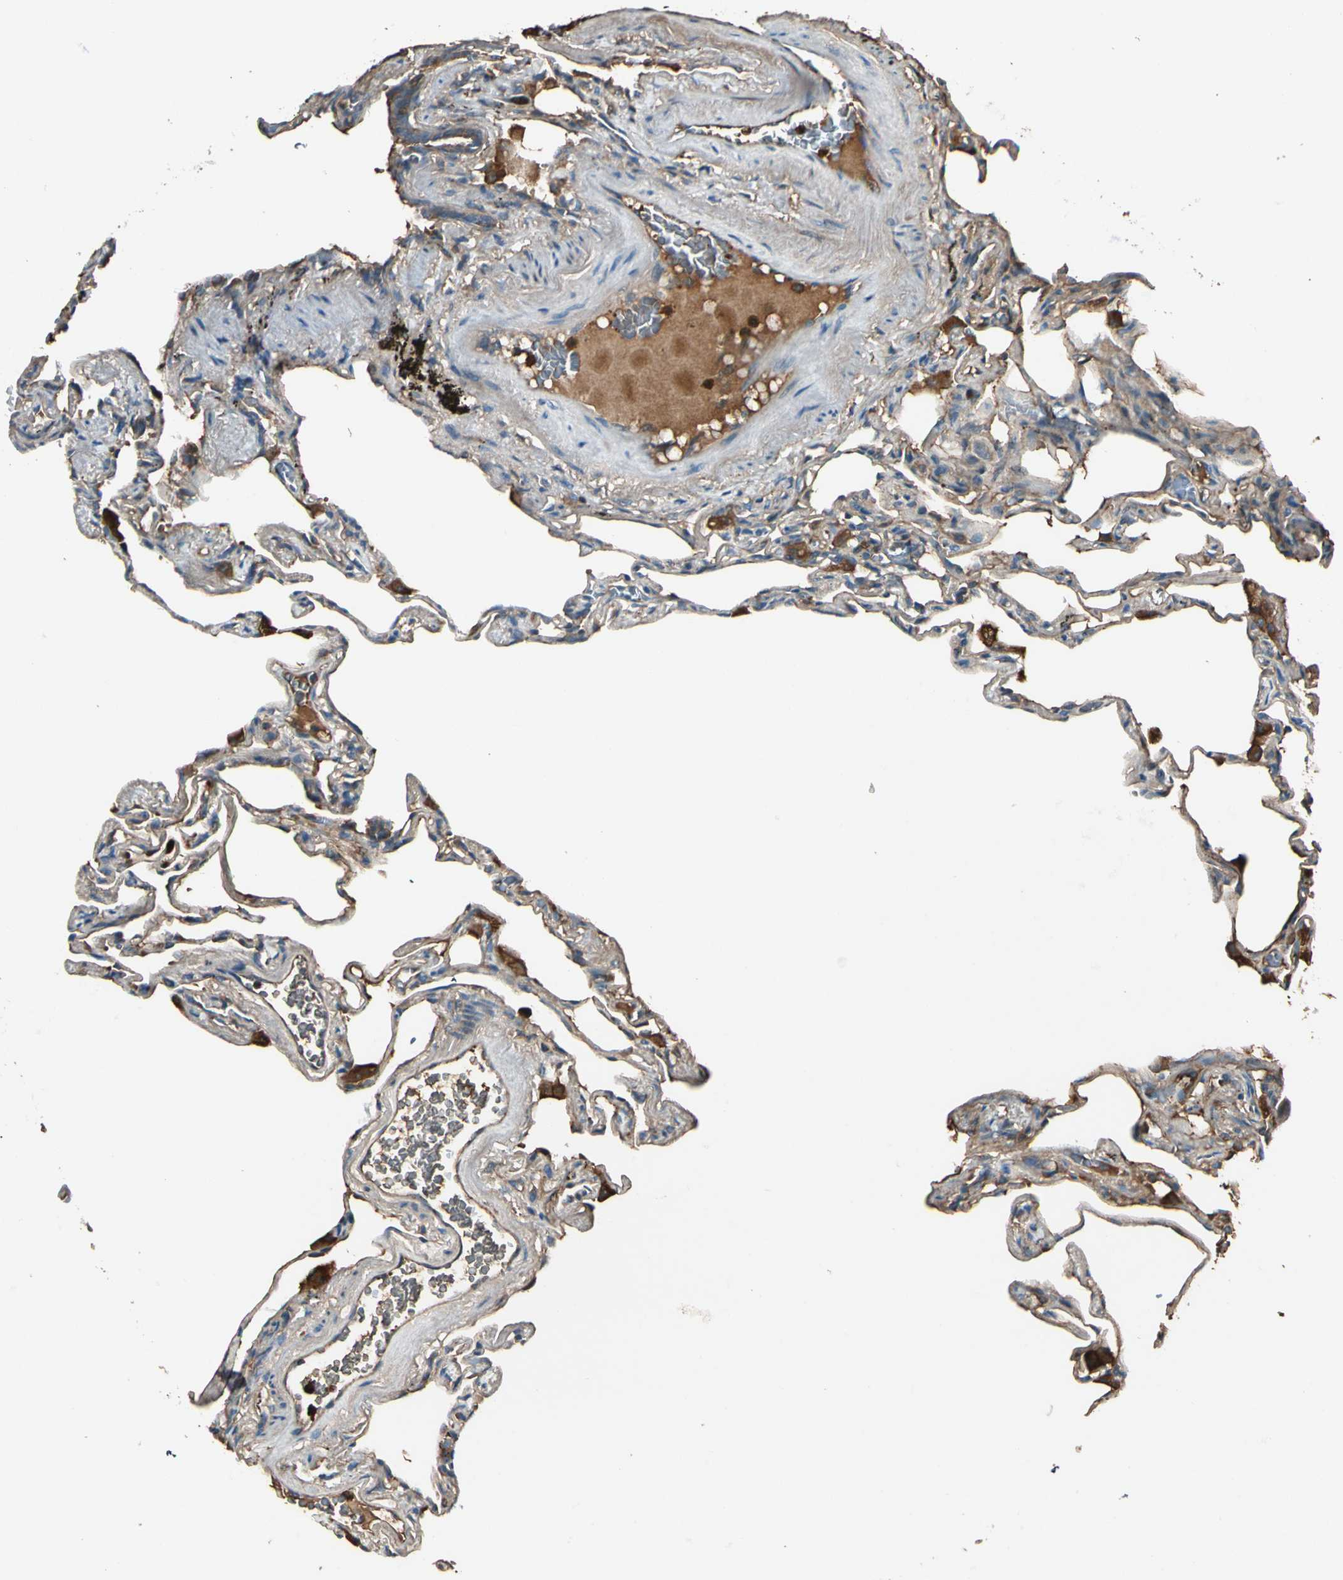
{"staining": {"intensity": "strong", "quantity": "25%-75%", "location": "cytoplasmic/membranous"}, "tissue": "lung", "cell_type": "Alveolar cells", "image_type": "normal", "snomed": [{"axis": "morphology", "description": "Normal tissue, NOS"}, {"axis": "morphology", "description": "Inflammation, NOS"}, {"axis": "topography", "description": "Lung"}], "caption": "Lung stained with DAB immunohistochemistry exhibits high levels of strong cytoplasmic/membranous expression in approximately 25%-75% of alveolar cells.", "gene": "STX11", "patient": {"sex": "male", "age": 69}}